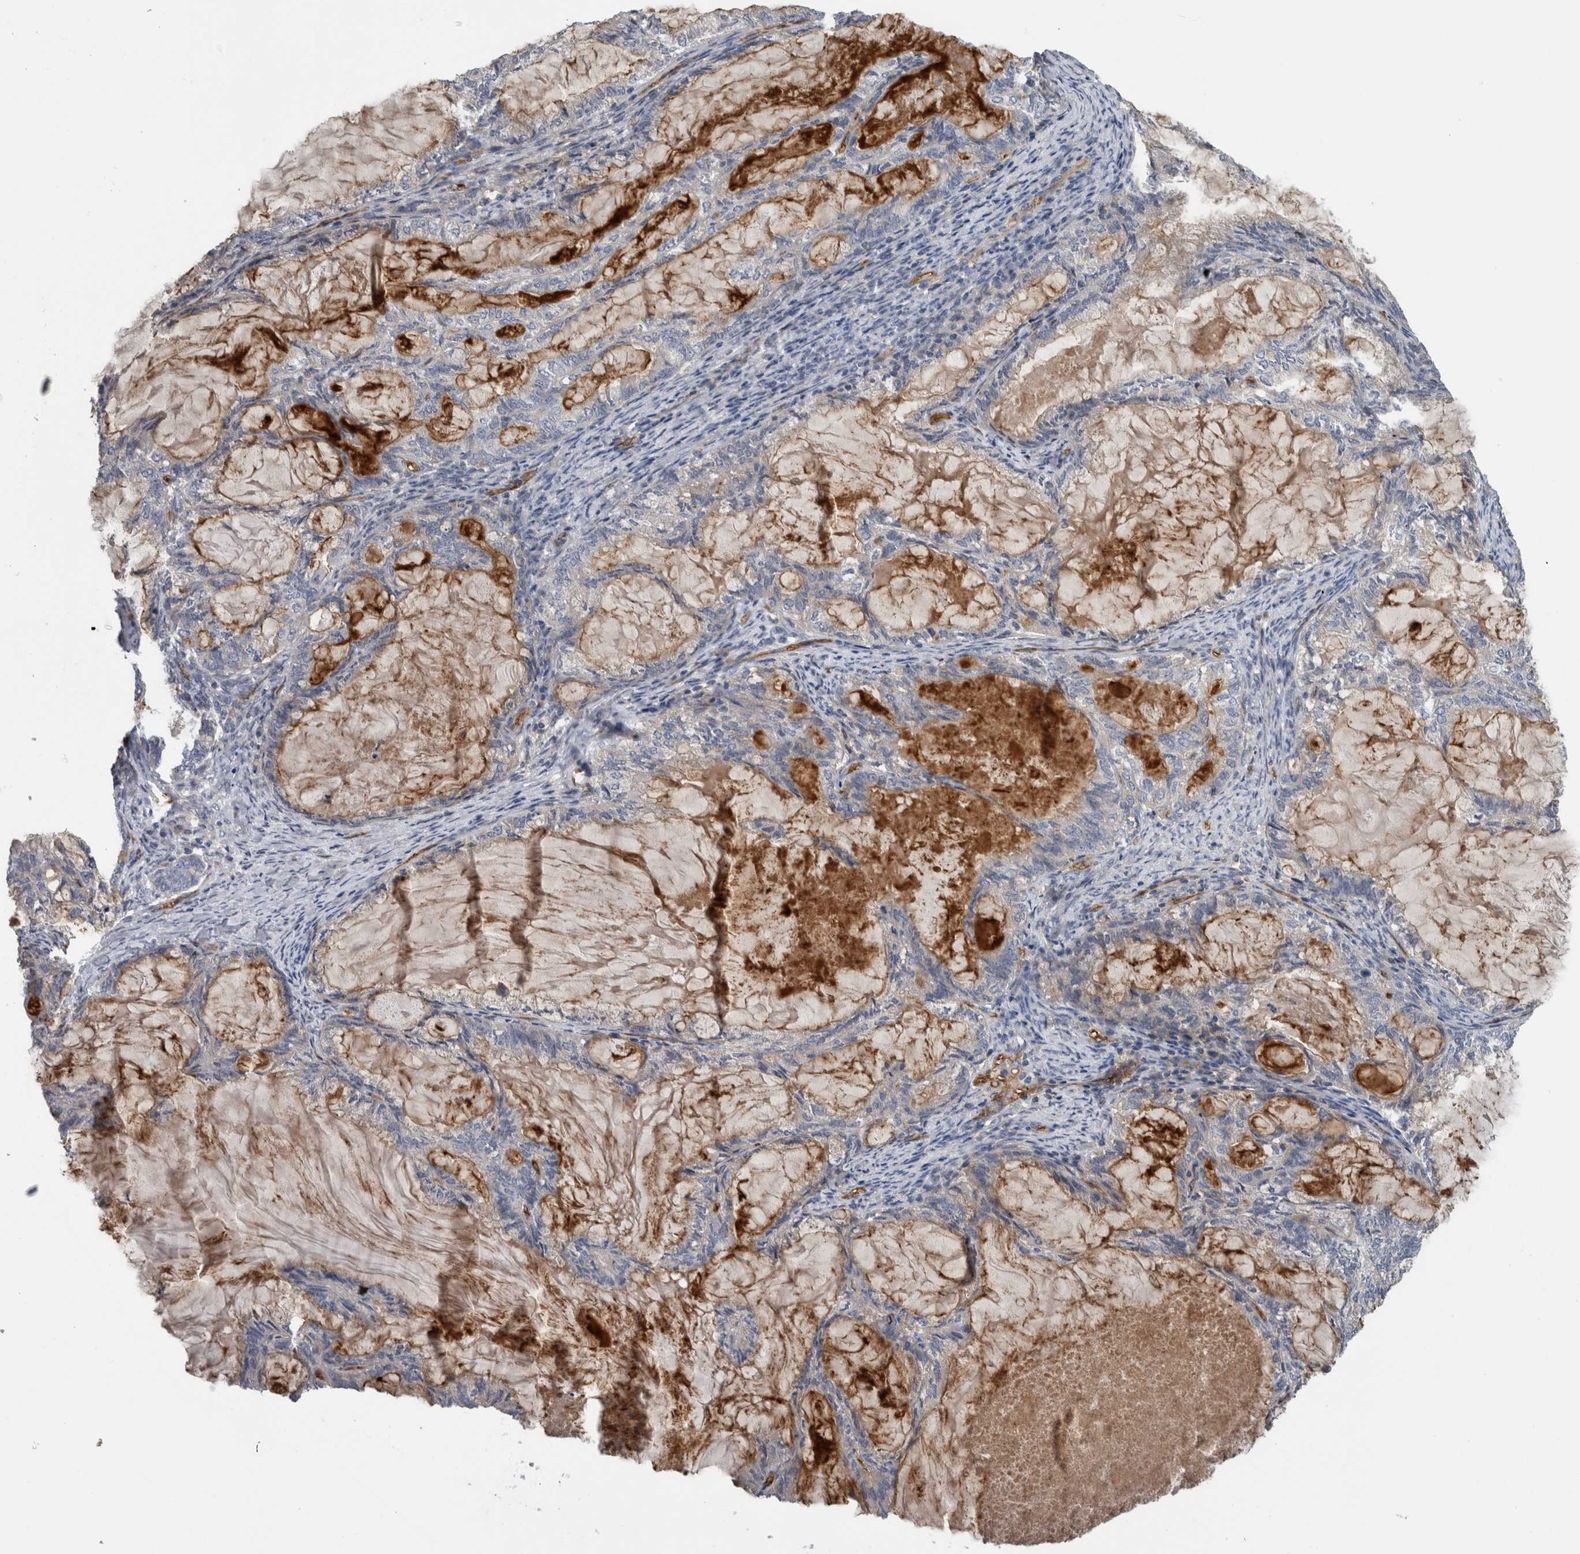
{"staining": {"intensity": "weak", "quantity": "25%-75%", "location": "cytoplasmic/membranous"}, "tissue": "endometrial cancer", "cell_type": "Tumor cells", "image_type": "cancer", "snomed": [{"axis": "morphology", "description": "Adenocarcinoma, NOS"}, {"axis": "topography", "description": "Endometrium"}], "caption": "Approximately 25%-75% of tumor cells in endometrial adenocarcinoma display weak cytoplasmic/membranous protein staining as visualized by brown immunohistochemical staining.", "gene": "CD59", "patient": {"sex": "female", "age": 86}}